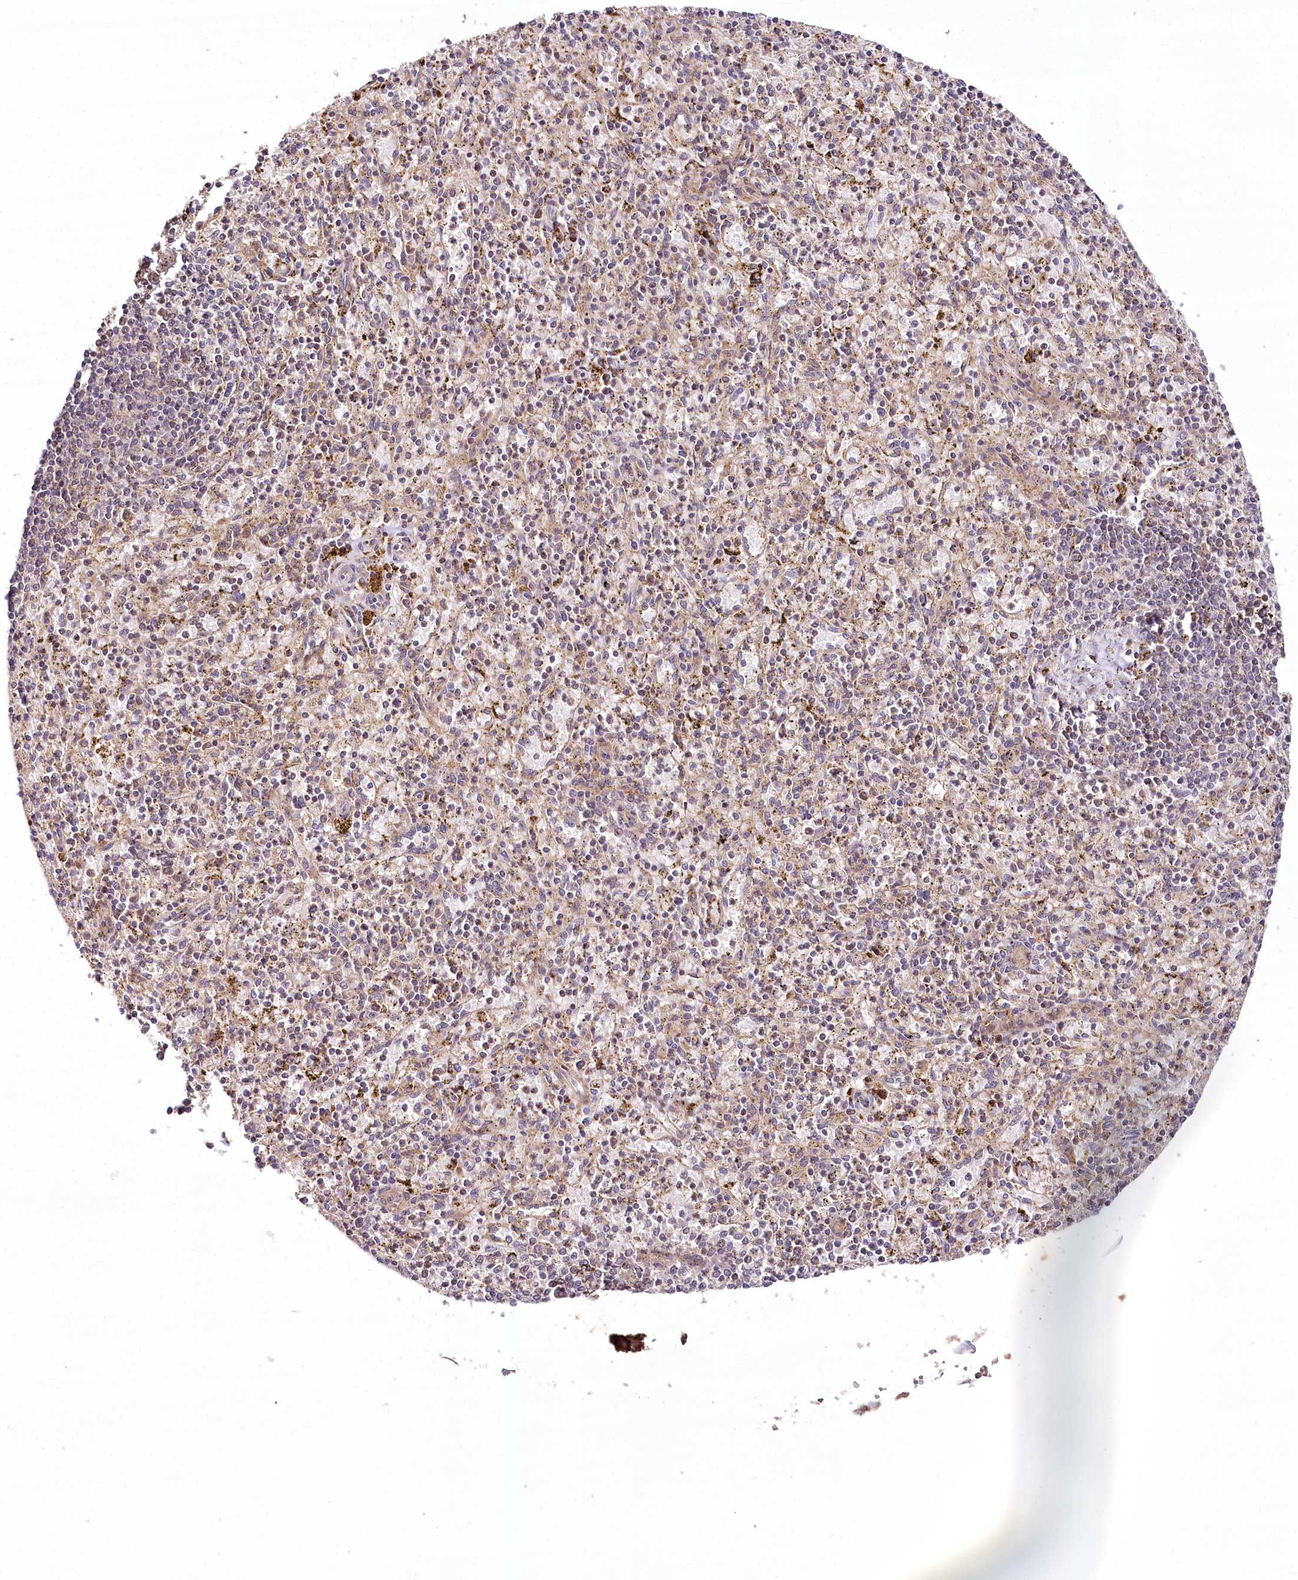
{"staining": {"intensity": "moderate", "quantity": "25%-75%", "location": "cytoplasmic/membranous"}, "tissue": "spleen", "cell_type": "Cells in red pulp", "image_type": "normal", "snomed": [{"axis": "morphology", "description": "Normal tissue, NOS"}, {"axis": "topography", "description": "Spleen"}], "caption": "Unremarkable spleen was stained to show a protein in brown. There is medium levels of moderate cytoplasmic/membranous positivity in about 25%-75% of cells in red pulp.", "gene": "COPG1", "patient": {"sex": "male", "age": 72}}